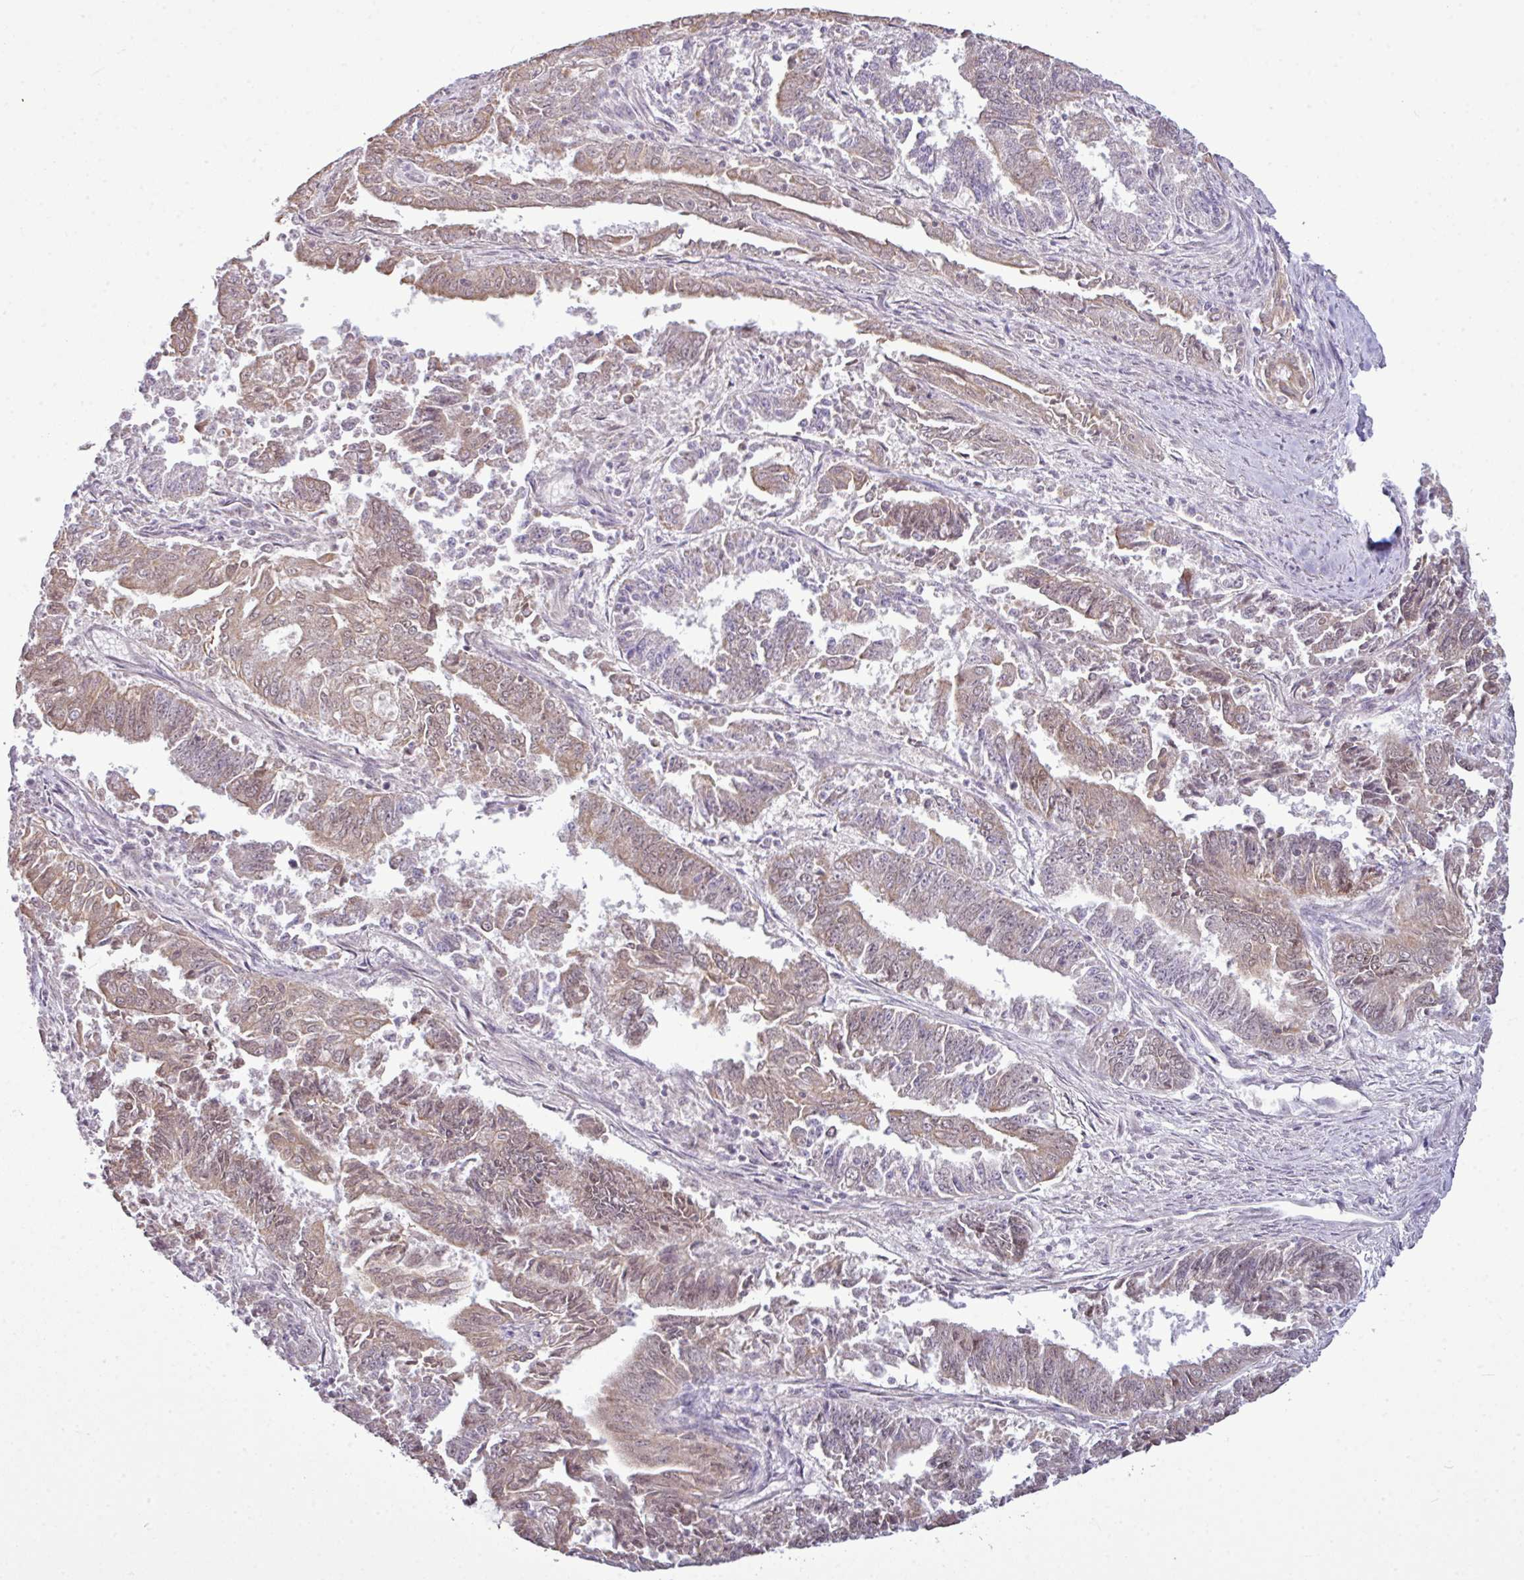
{"staining": {"intensity": "moderate", "quantity": "25%-75%", "location": "cytoplasmic/membranous,nuclear"}, "tissue": "endometrial cancer", "cell_type": "Tumor cells", "image_type": "cancer", "snomed": [{"axis": "morphology", "description": "Adenocarcinoma, NOS"}, {"axis": "topography", "description": "Endometrium"}], "caption": "IHC of human endometrial adenocarcinoma exhibits medium levels of moderate cytoplasmic/membranous and nuclear expression in approximately 25%-75% of tumor cells. The staining is performed using DAB (3,3'-diaminobenzidine) brown chromogen to label protein expression. The nuclei are counter-stained blue using hematoxylin.", "gene": "ZNF217", "patient": {"sex": "female", "age": 73}}